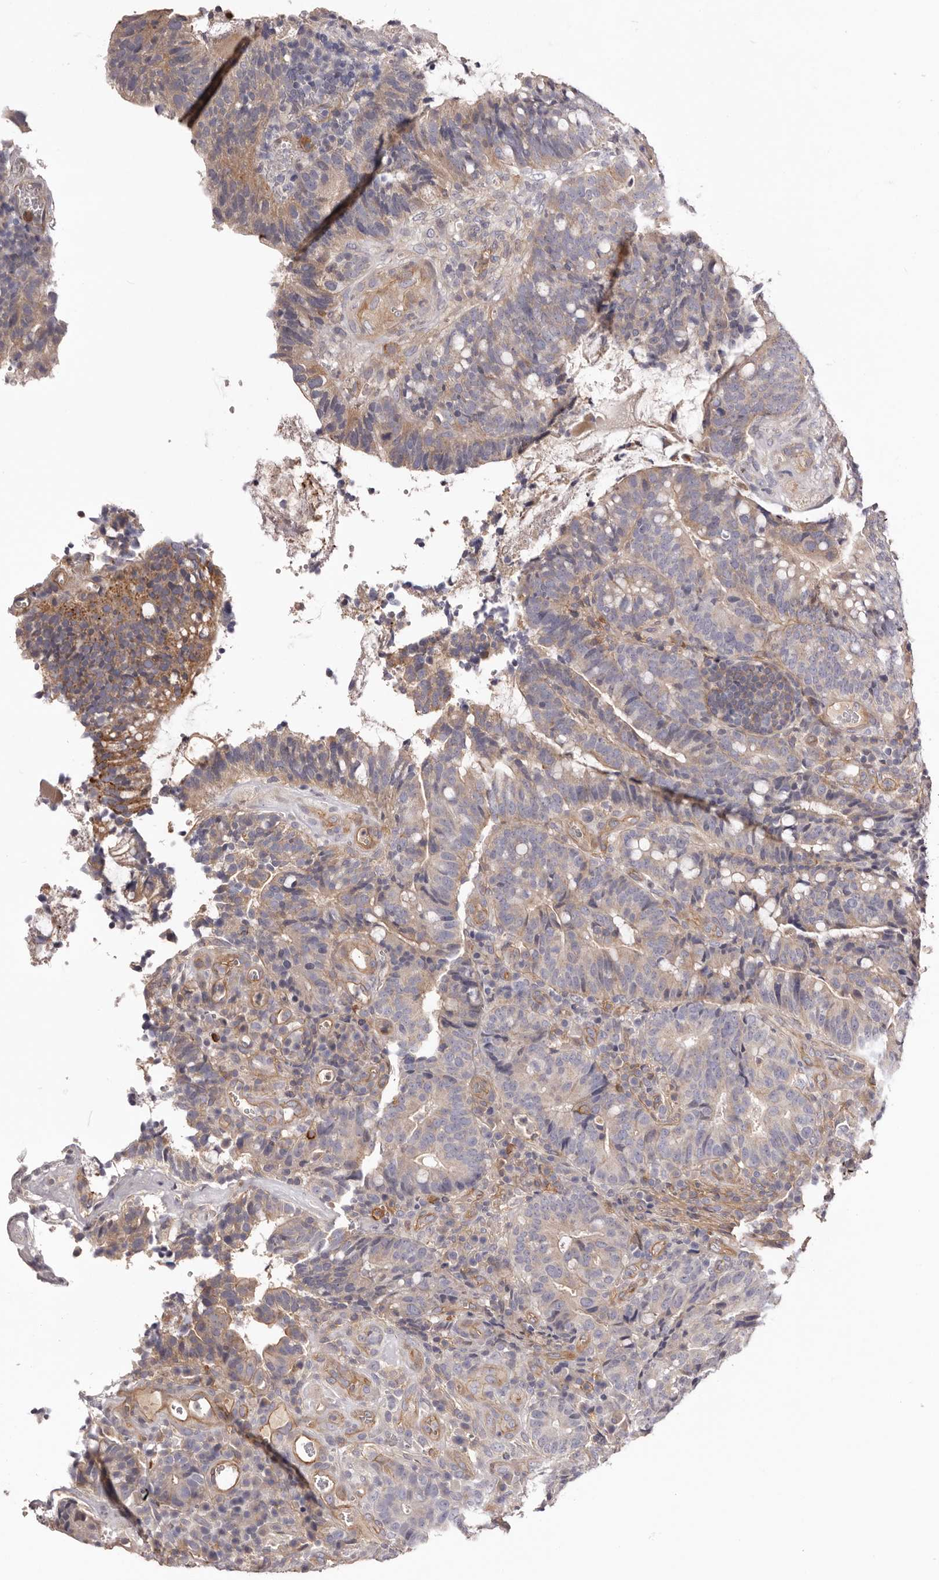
{"staining": {"intensity": "weak", "quantity": "<25%", "location": "cytoplasmic/membranous"}, "tissue": "colorectal cancer", "cell_type": "Tumor cells", "image_type": "cancer", "snomed": [{"axis": "morphology", "description": "Adenocarcinoma, NOS"}, {"axis": "topography", "description": "Colon"}], "caption": "Protein analysis of colorectal cancer (adenocarcinoma) shows no significant expression in tumor cells.", "gene": "DMRT2", "patient": {"sex": "female", "age": 66}}